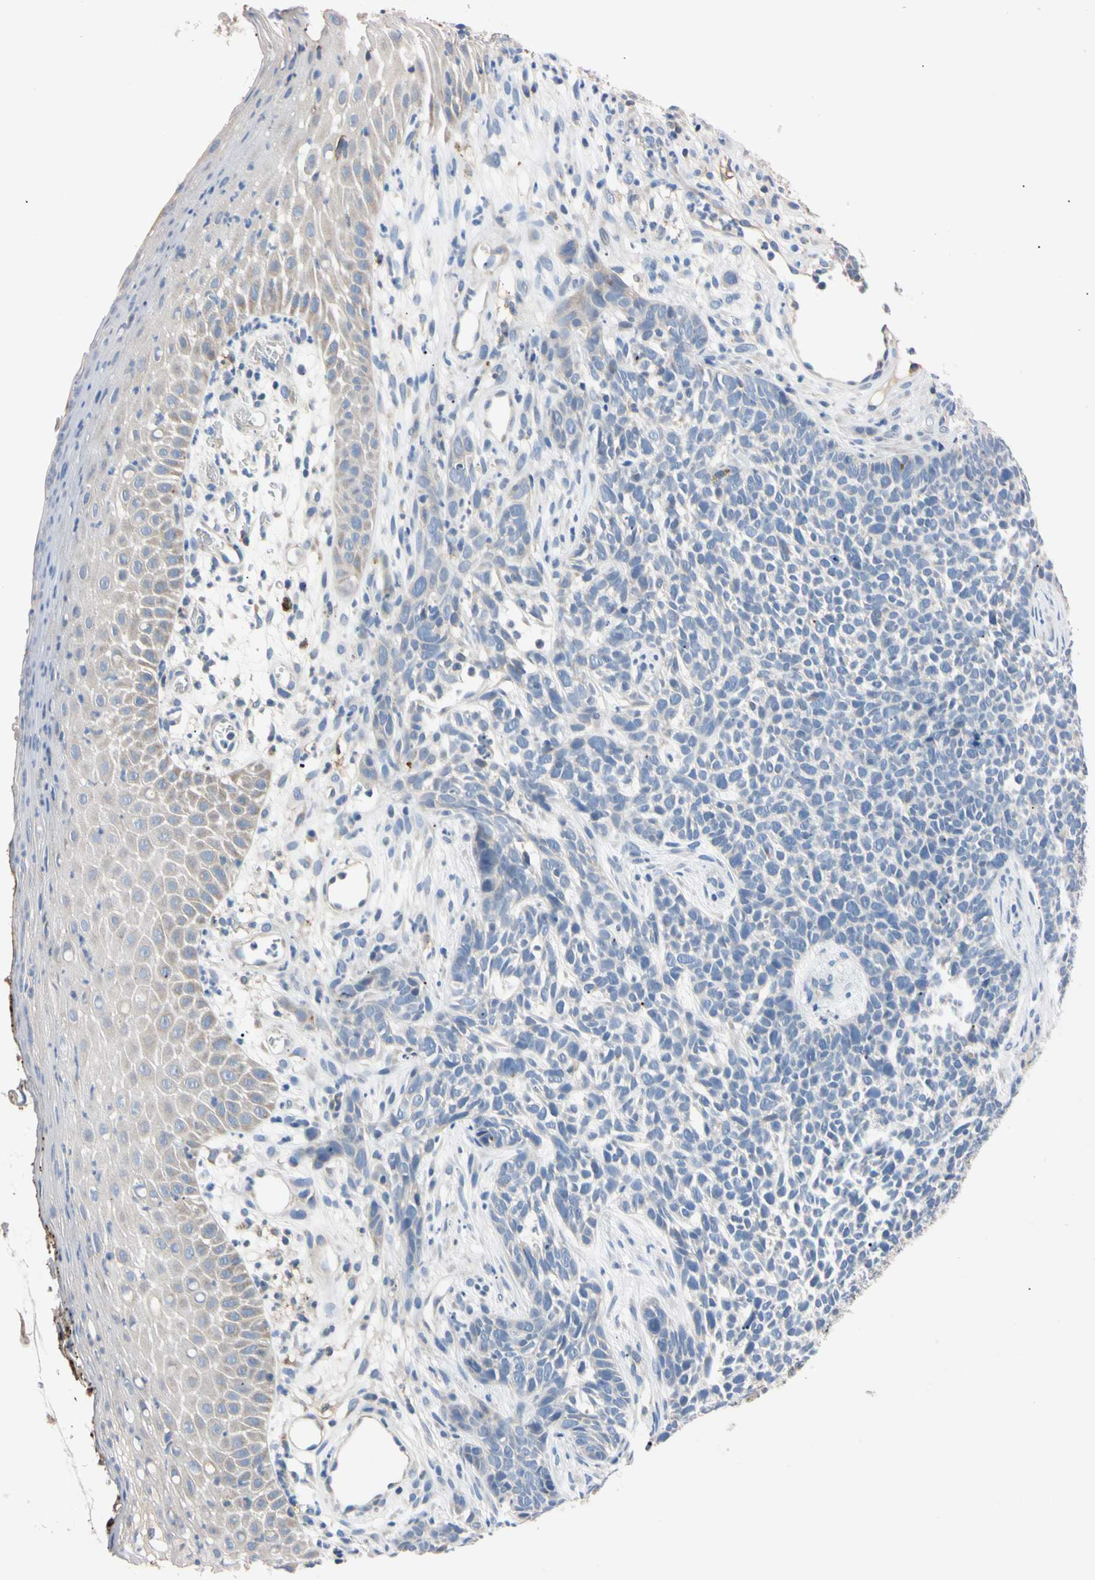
{"staining": {"intensity": "negative", "quantity": "none", "location": "none"}, "tissue": "skin cancer", "cell_type": "Tumor cells", "image_type": "cancer", "snomed": [{"axis": "morphology", "description": "Basal cell carcinoma"}, {"axis": "topography", "description": "Skin"}], "caption": "Human skin basal cell carcinoma stained for a protein using immunohistochemistry exhibits no expression in tumor cells.", "gene": "PNKD", "patient": {"sex": "female", "age": 84}}